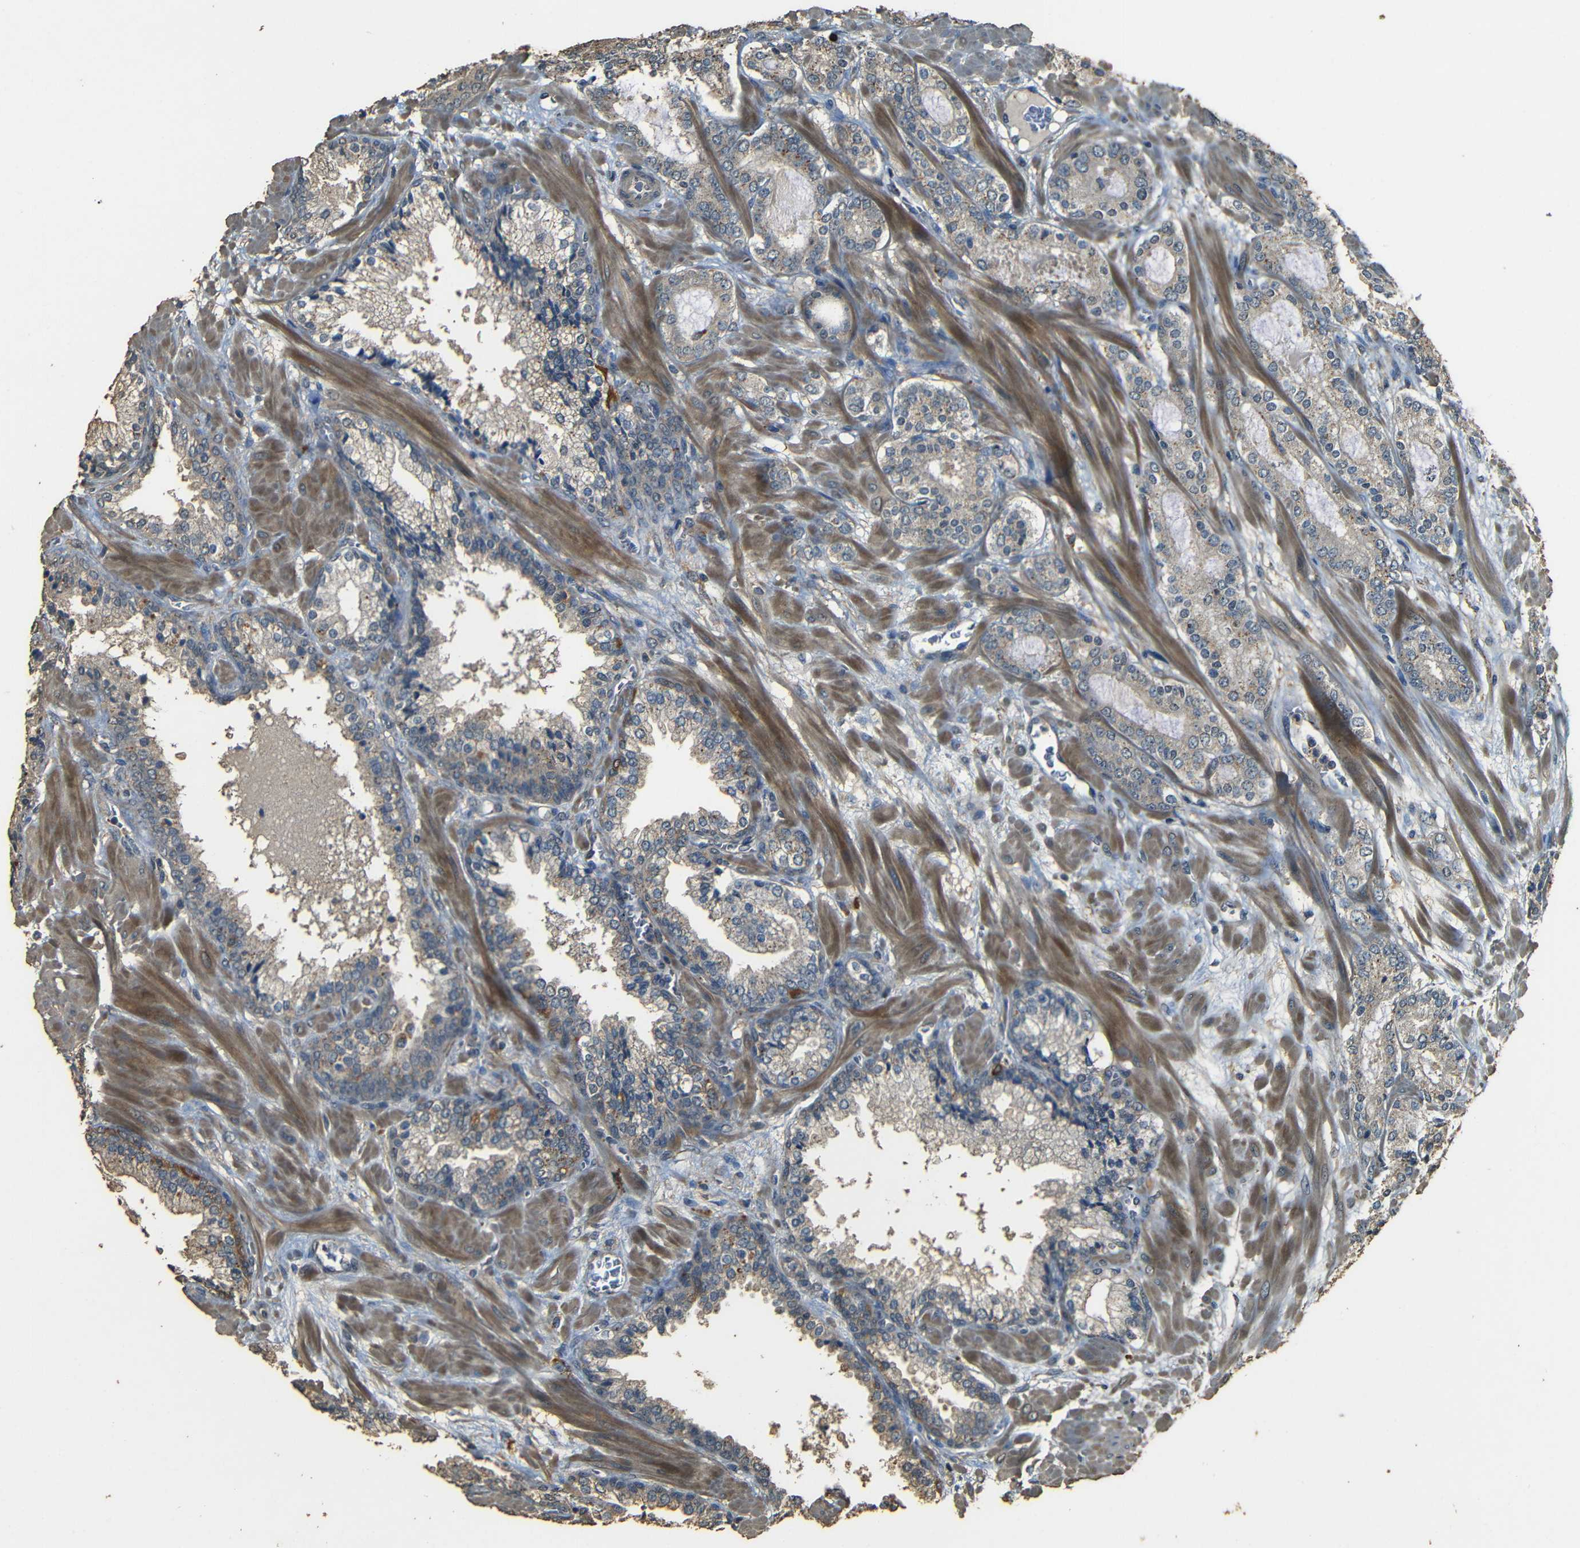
{"staining": {"intensity": "moderate", "quantity": "<25%", "location": "cytoplasmic/membranous"}, "tissue": "prostate cancer", "cell_type": "Tumor cells", "image_type": "cancer", "snomed": [{"axis": "morphology", "description": "Adenocarcinoma, Low grade"}, {"axis": "topography", "description": "Prostate"}], "caption": "A high-resolution histopathology image shows immunohistochemistry staining of prostate cancer (low-grade adenocarcinoma), which reveals moderate cytoplasmic/membranous staining in approximately <25% of tumor cells. (brown staining indicates protein expression, while blue staining denotes nuclei).", "gene": "PDE5A", "patient": {"sex": "male", "age": 63}}